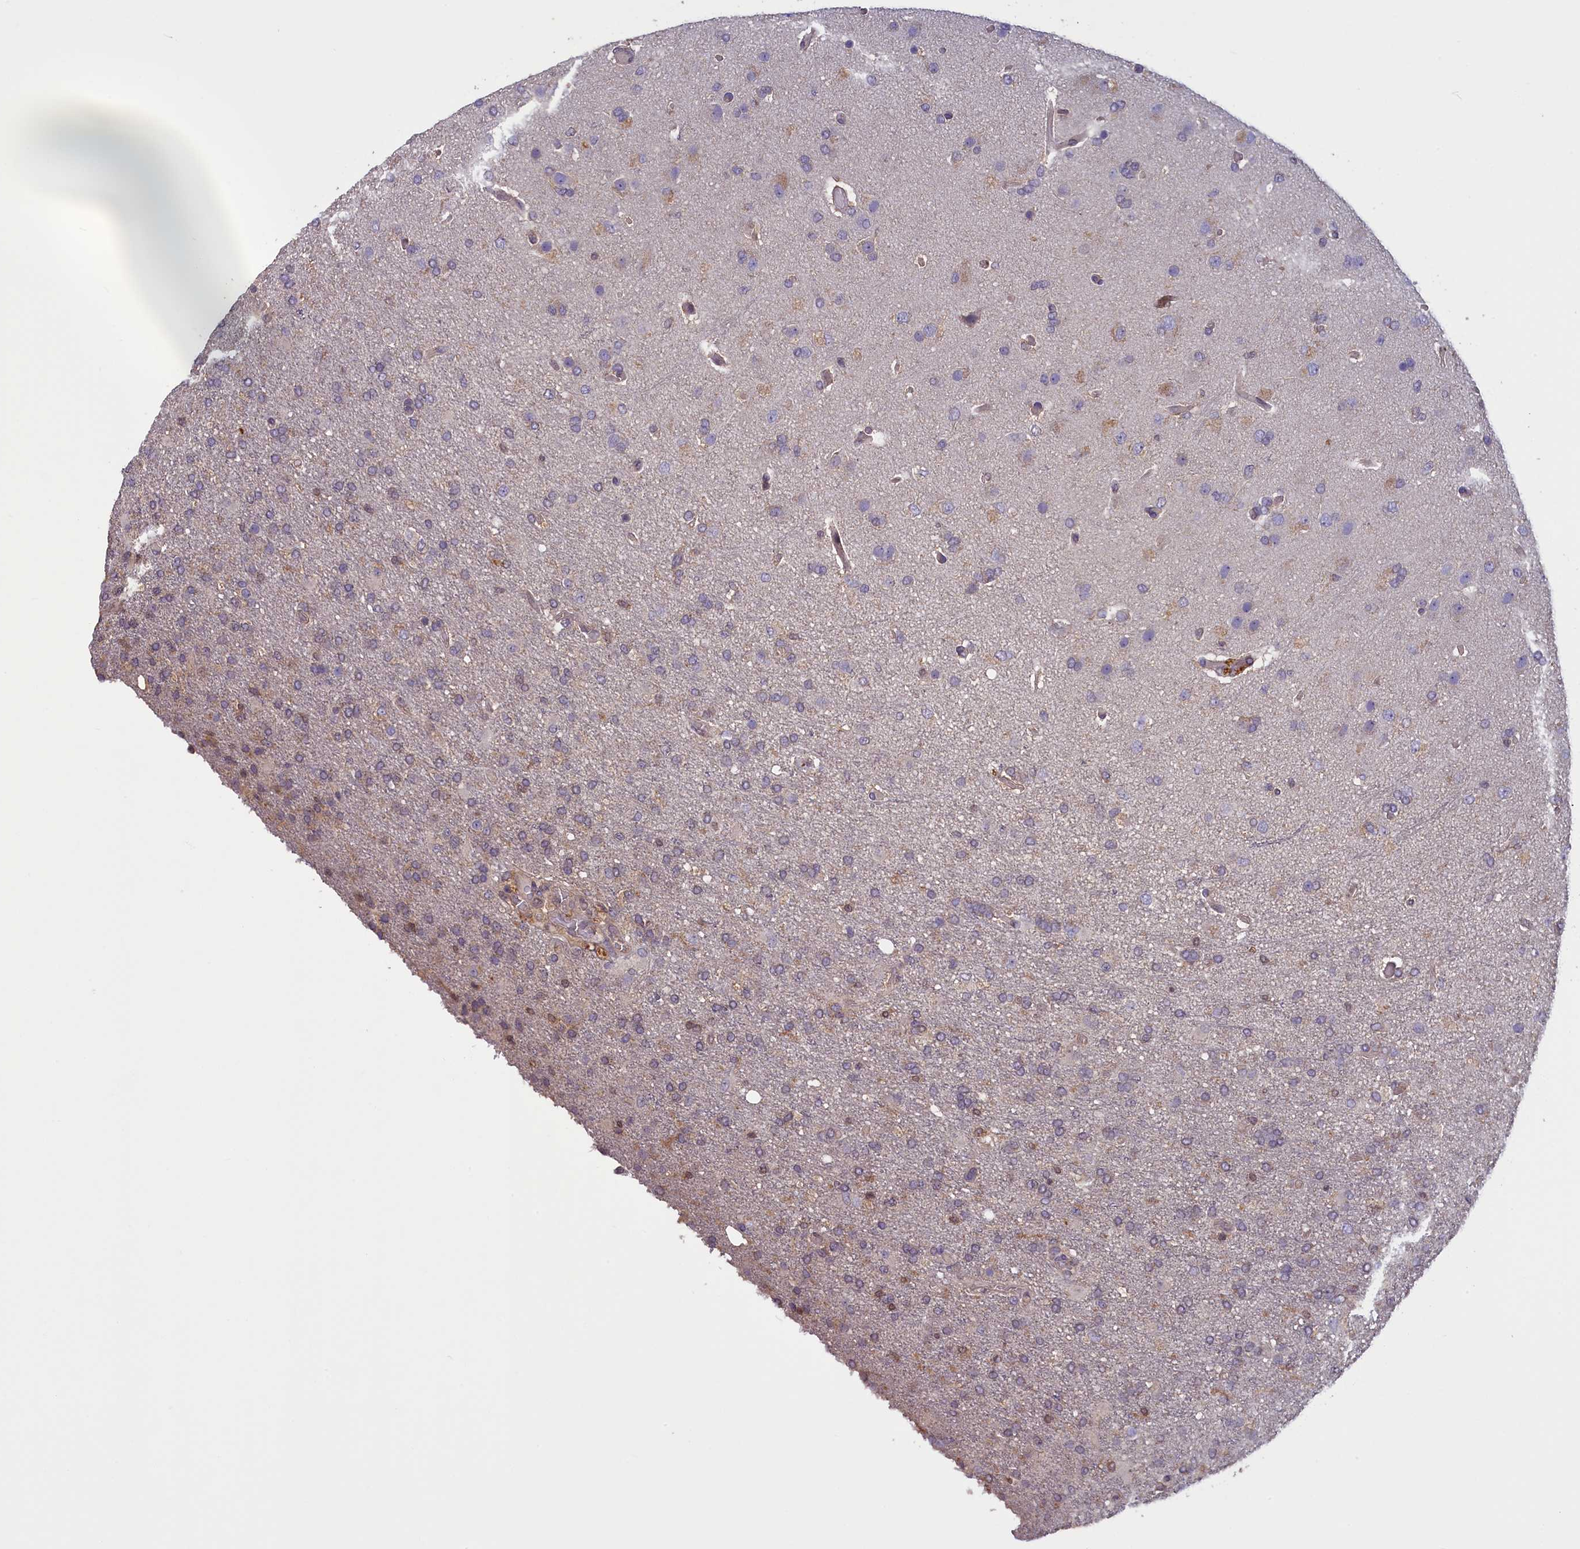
{"staining": {"intensity": "negative", "quantity": "none", "location": "none"}, "tissue": "glioma", "cell_type": "Tumor cells", "image_type": "cancer", "snomed": [{"axis": "morphology", "description": "Glioma, malignant, High grade"}, {"axis": "topography", "description": "Brain"}], "caption": "High power microscopy micrograph of an immunohistochemistry (IHC) histopathology image of glioma, revealing no significant expression in tumor cells. The staining was performed using DAB (3,3'-diaminobenzidine) to visualize the protein expression in brown, while the nuclei were stained in blue with hematoxylin (Magnification: 20x).", "gene": "NUBP1", "patient": {"sex": "female", "age": 74}}